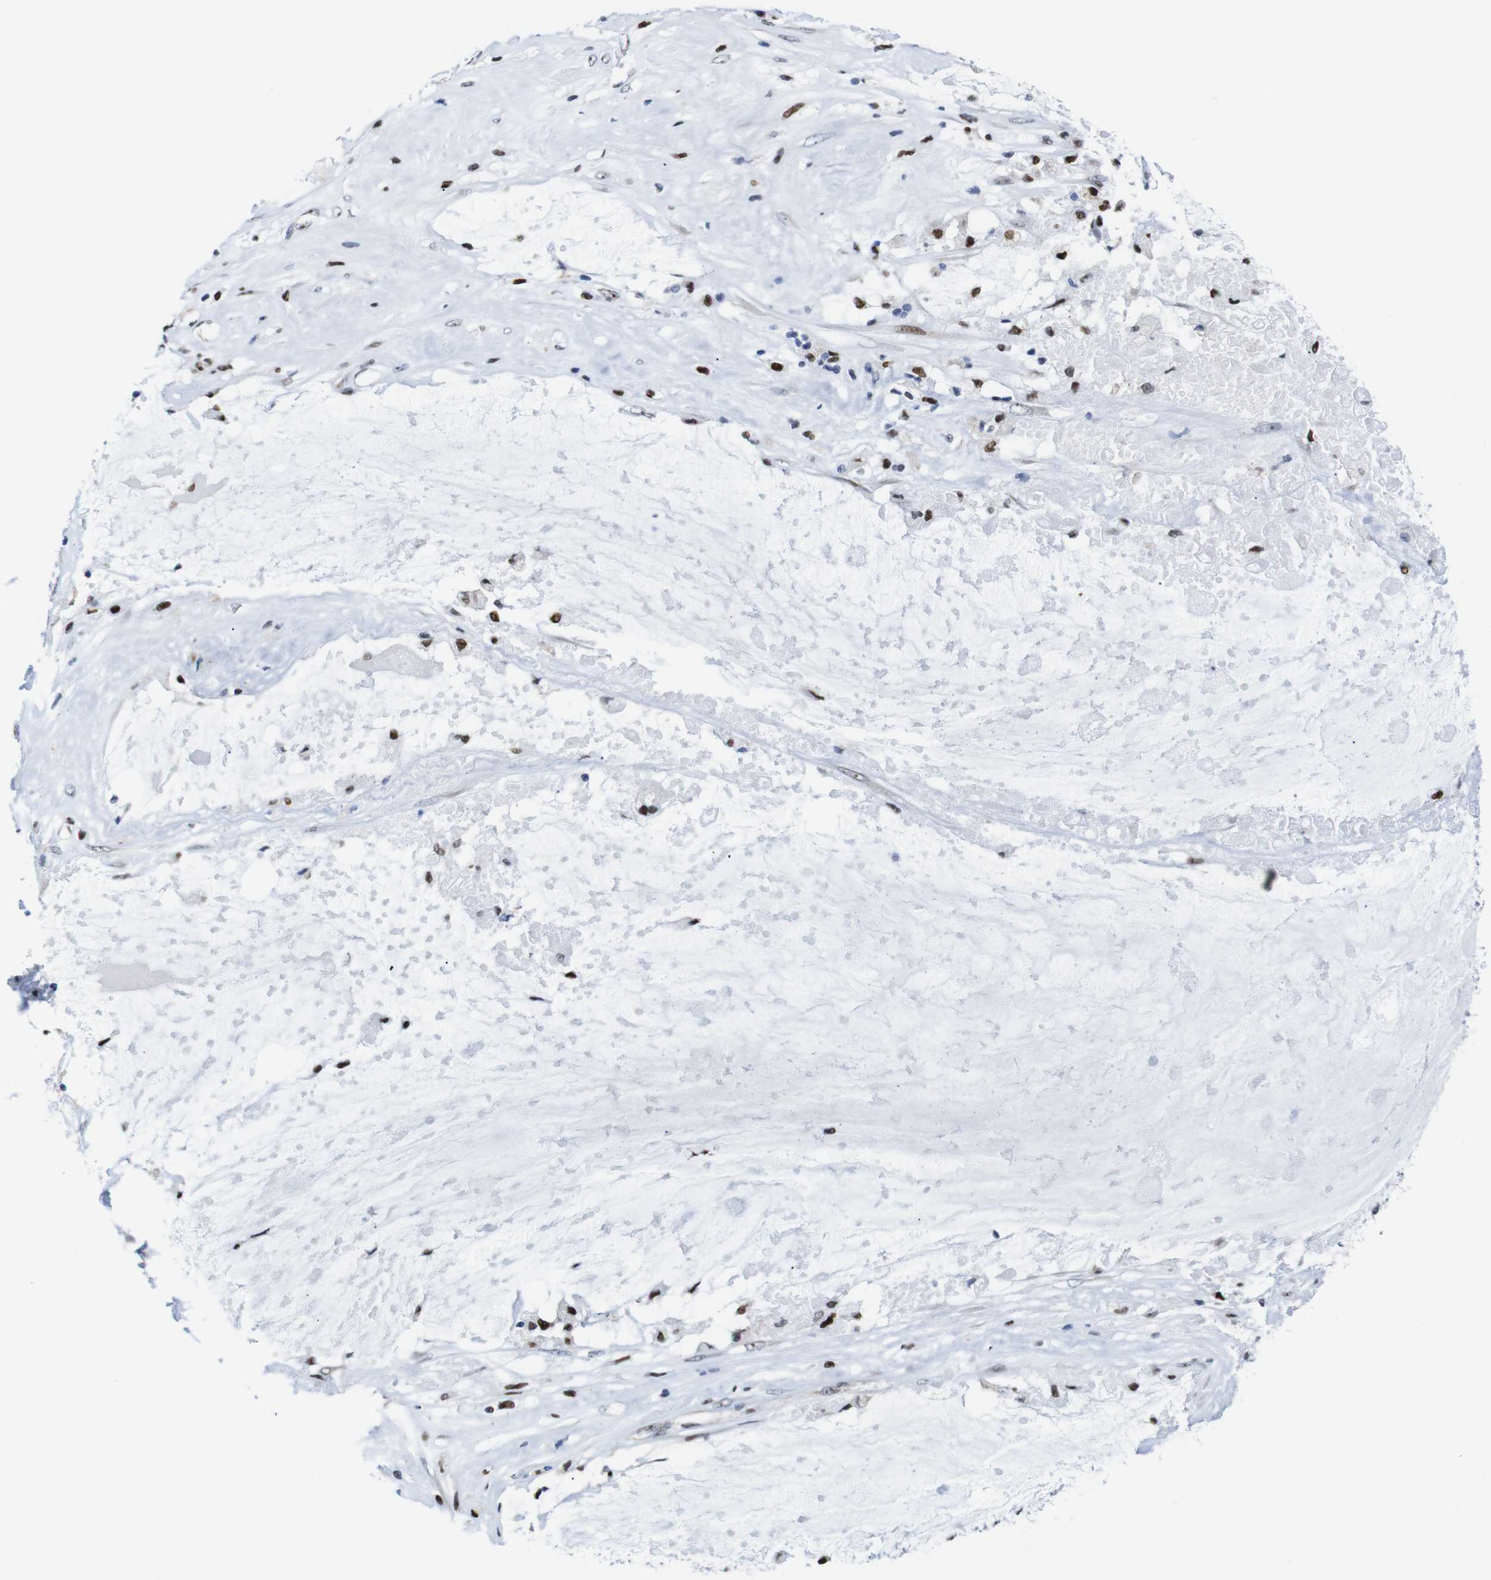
{"staining": {"intensity": "weak", "quantity": "25%-75%", "location": "cytoplasmic/membranous,nuclear"}, "tissue": "ovarian cancer", "cell_type": "Tumor cells", "image_type": "cancer", "snomed": [{"axis": "morphology", "description": "Cystadenocarcinoma, mucinous, NOS"}, {"axis": "topography", "description": "Ovary"}], "caption": "Immunohistochemistry histopathology image of ovarian cancer stained for a protein (brown), which displays low levels of weak cytoplasmic/membranous and nuclear staining in about 25%-75% of tumor cells.", "gene": "GATA6", "patient": {"sex": "female", "age": 80}}